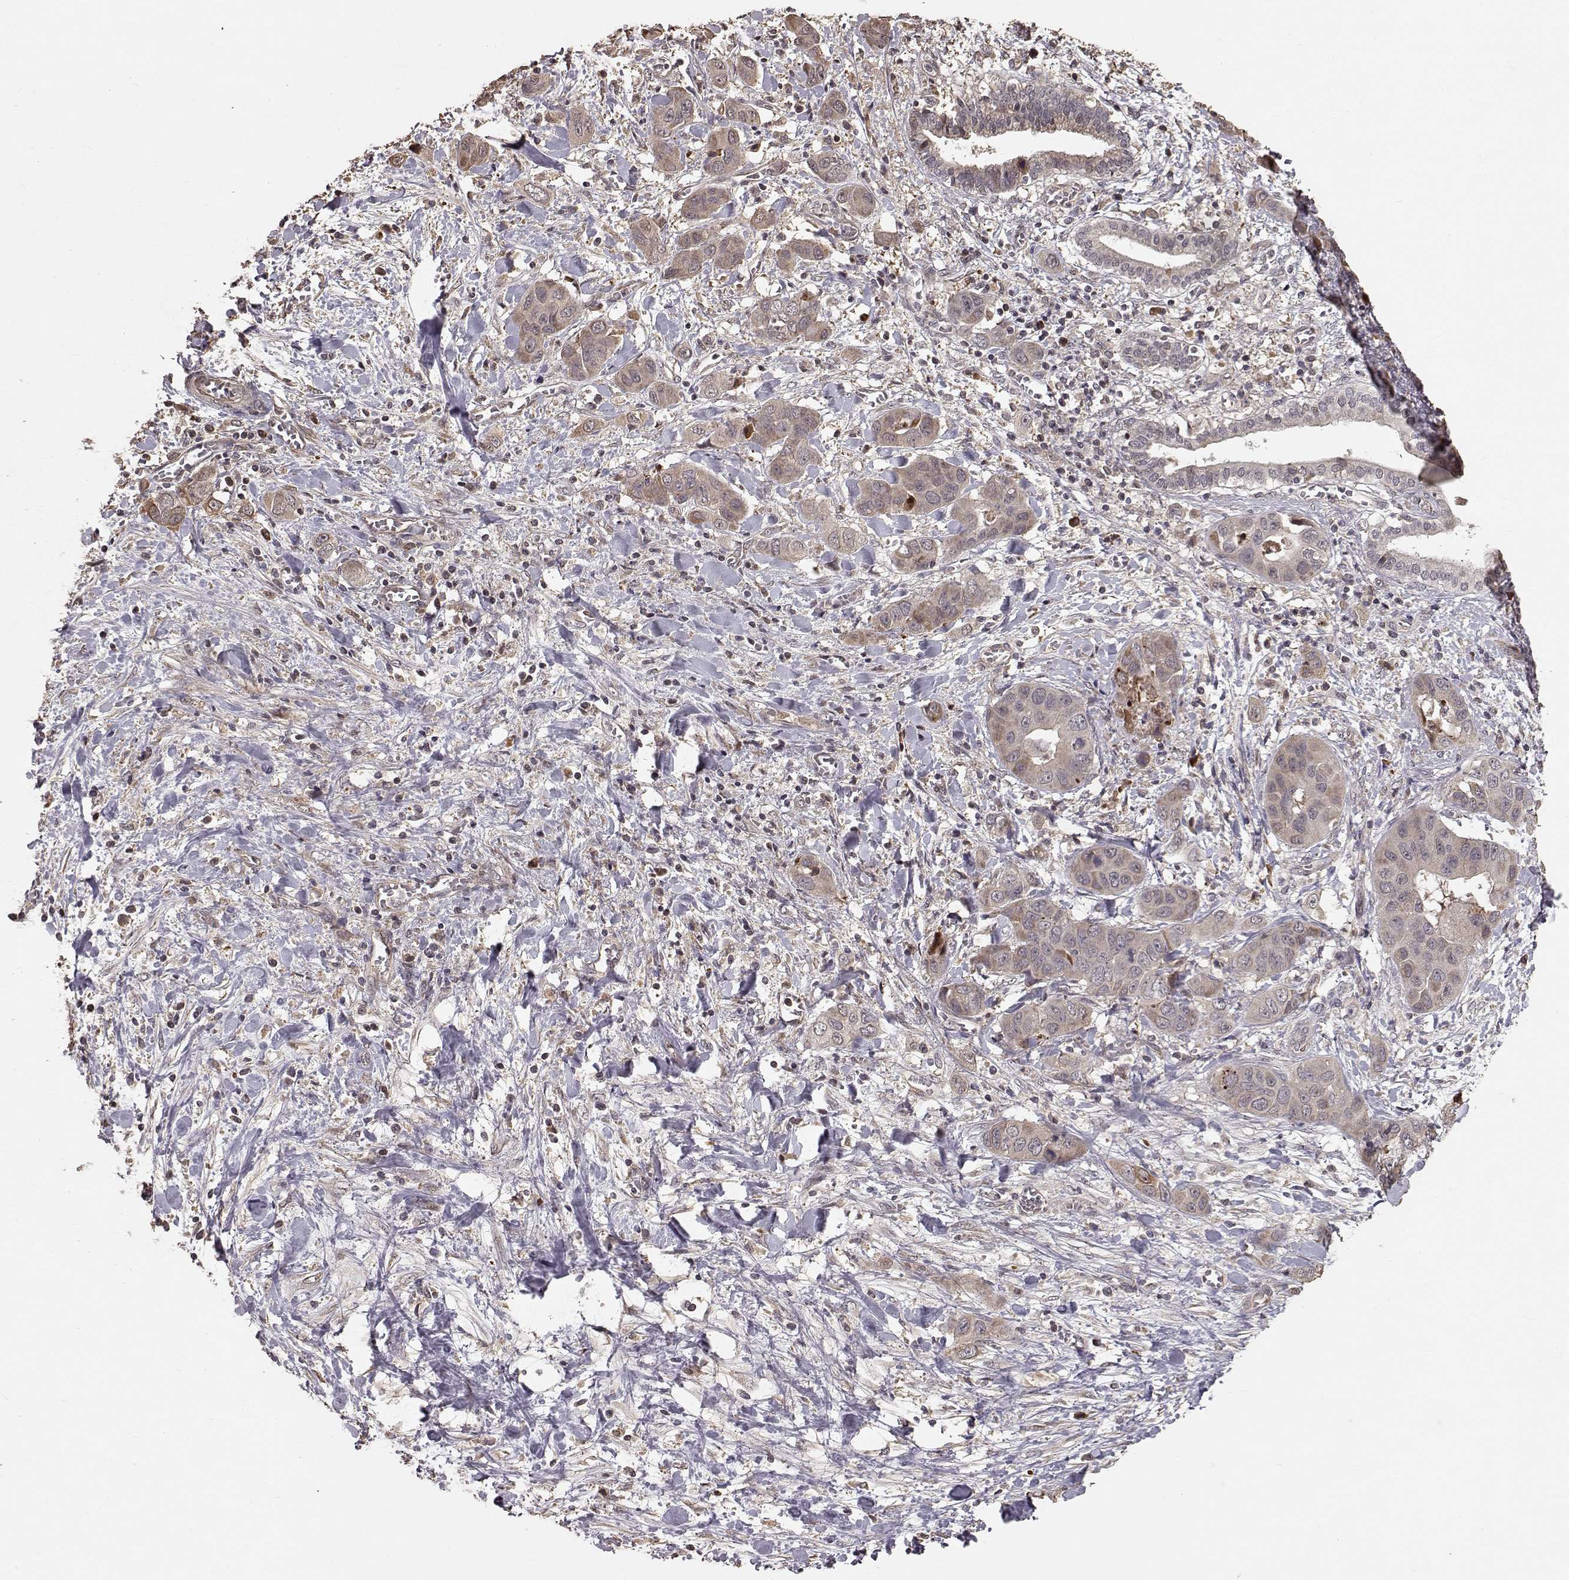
{"staining": {"intensity": "weak", "quantity": ">75%", "location": "cytoplasmic/membranous"}, "tissue": "liver cancer", "cell_type": "Tumor cells", "image_type": "cancer", "snomed": [{"axis": "morphology", "description": "Cholangiocarcinoma"}, {"axis": "topography", "description": "Liver"}], "caption": "This photomicrograph reveals liver cancer stained with immunohistochemistry (IHC) to label a protein in brown. The cytoplasmic/membranous of tumor cells show weak positivity for the protein. Nuclei are counter-stained blue.", "gene": "USP15", "patient": {"sex": "female", "age": 52}}